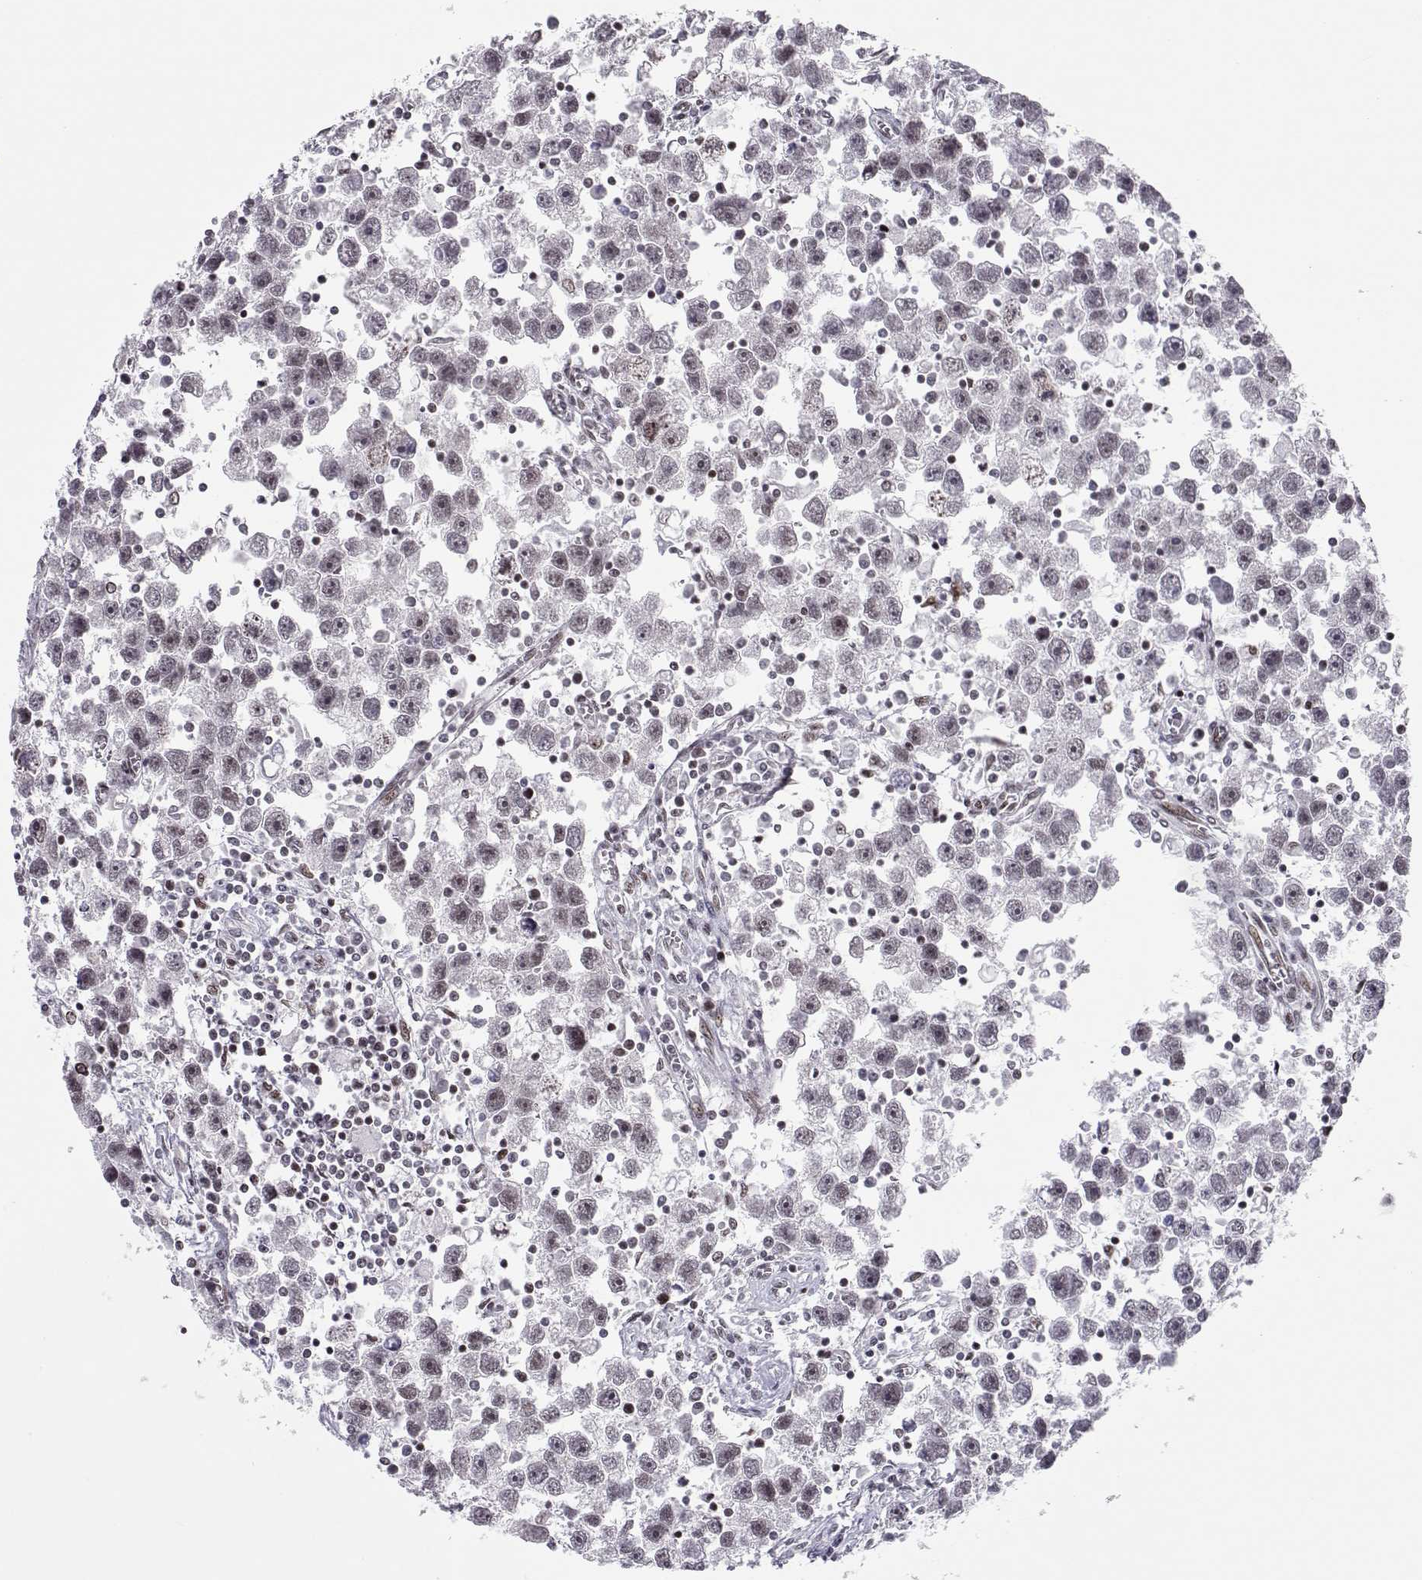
{"staining": {"intensity": "negative", "quantity": "none", "location": "none"}, "tissue": "testis cancer", "cell_type": "Tumor cells", "image_type": "cancer", "snomed": [{"axis": "morphology", "description": "Seminoma, NOS"}, {"axis": "topography", "description": "Testis"}], "caption": "DAB immunohistochemical staining of human testis cancer (seminoma) exhibits no significant positivity in tumor cells.", "gene": "SIX6", "patient": {"sex": "male", "age": 30}}